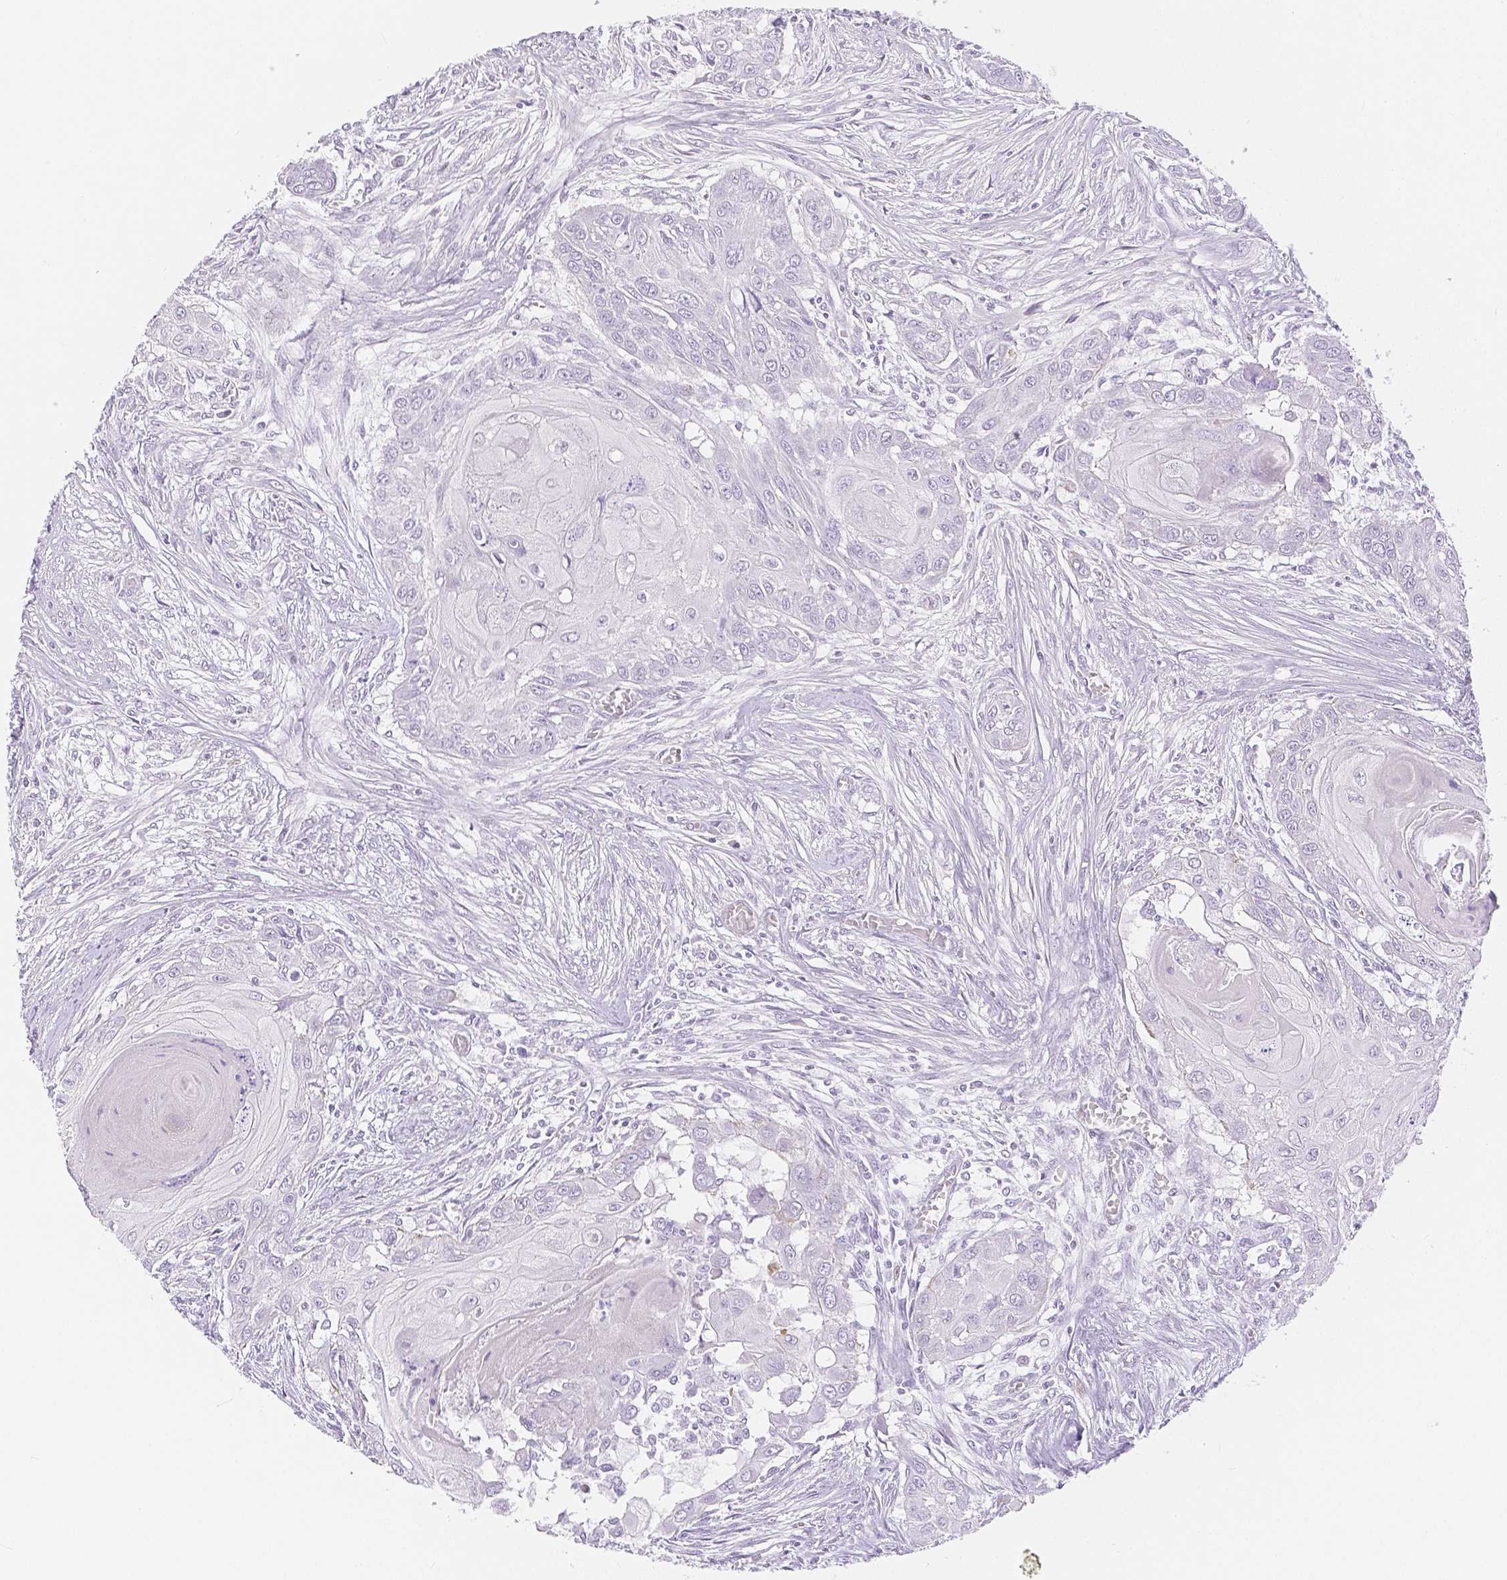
{"staining": {"intensity": "negative", "quantity": "none", "location": "none"}, "tissue": "head and neck cancer", "cell_type": "Tumor cells", "image_type": "cancer", "snomed": [{"axis": "morphology", "description": "Squamous cell carcinoma, NOS"}, {"axis": "topography", "description": "Oral tissue"}, {"axis": "topography", "description": "Head-Neck"}], "caption": "Immunohistochemical staining of human head and neck cancer exhibits no significant positivity in tumor cells.", "gene": "SLC27A5", "patient": {"sex": "male", "age": 71}}